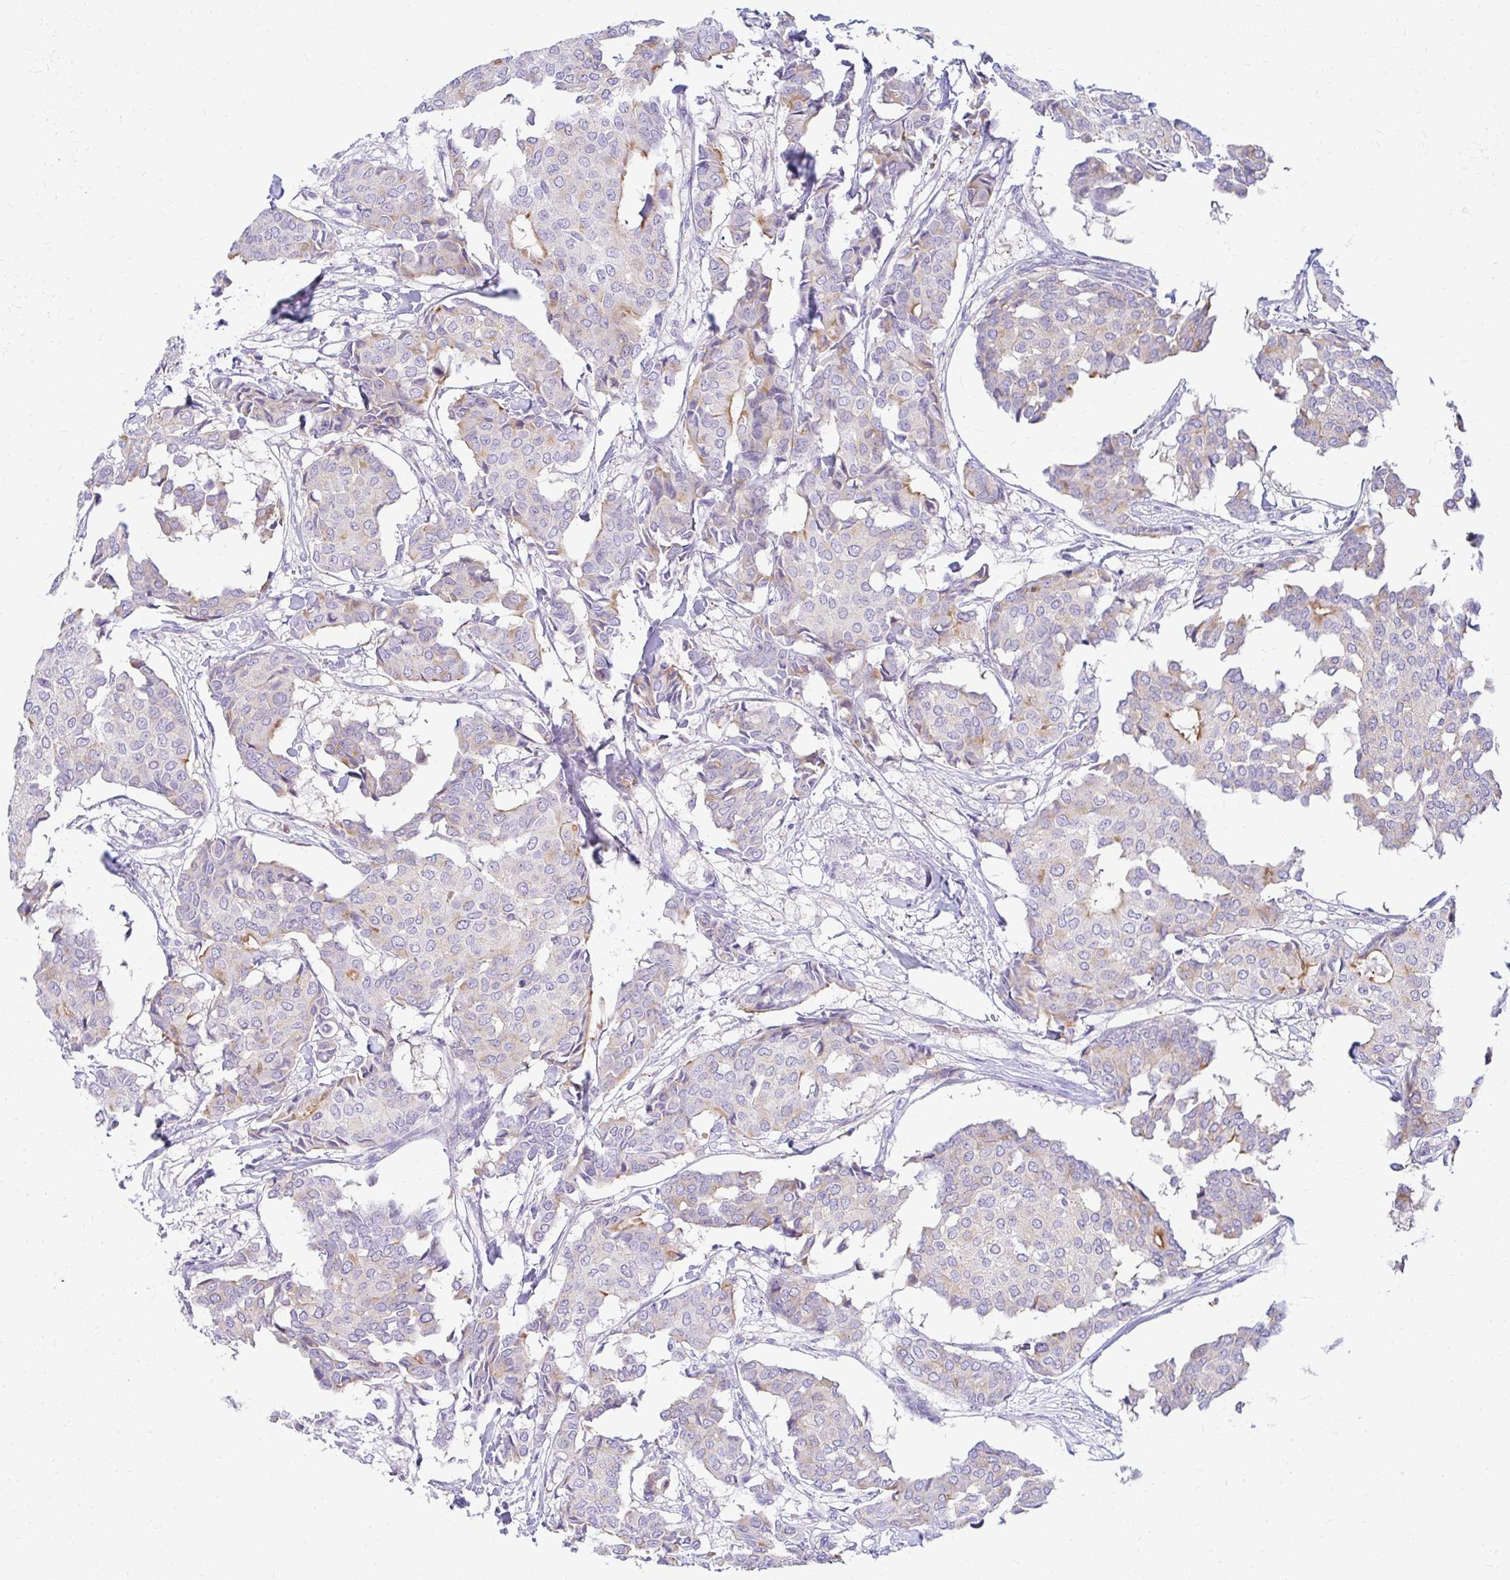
{"staining": {"intensity": "moderate", "quantity": "<25%", "location": "cytoplasmic/membranous"}, "tissue": "breast cancer", "cell_type": "Tumor cells", "image_type": "cancer", "snomed": [{"axis": "morphology", "description": "Duct carcinoma"}, {"axis": "topography", "description": "Breast"}], "caption": "There is low levels of moderate cytoplasmic/membranous staining in tumor cells of breast cancer, as demonstrated by immunohistochemical staining (brown color).", "gene": "RADIL", "patient": {"sex": "female", "age": 75}}